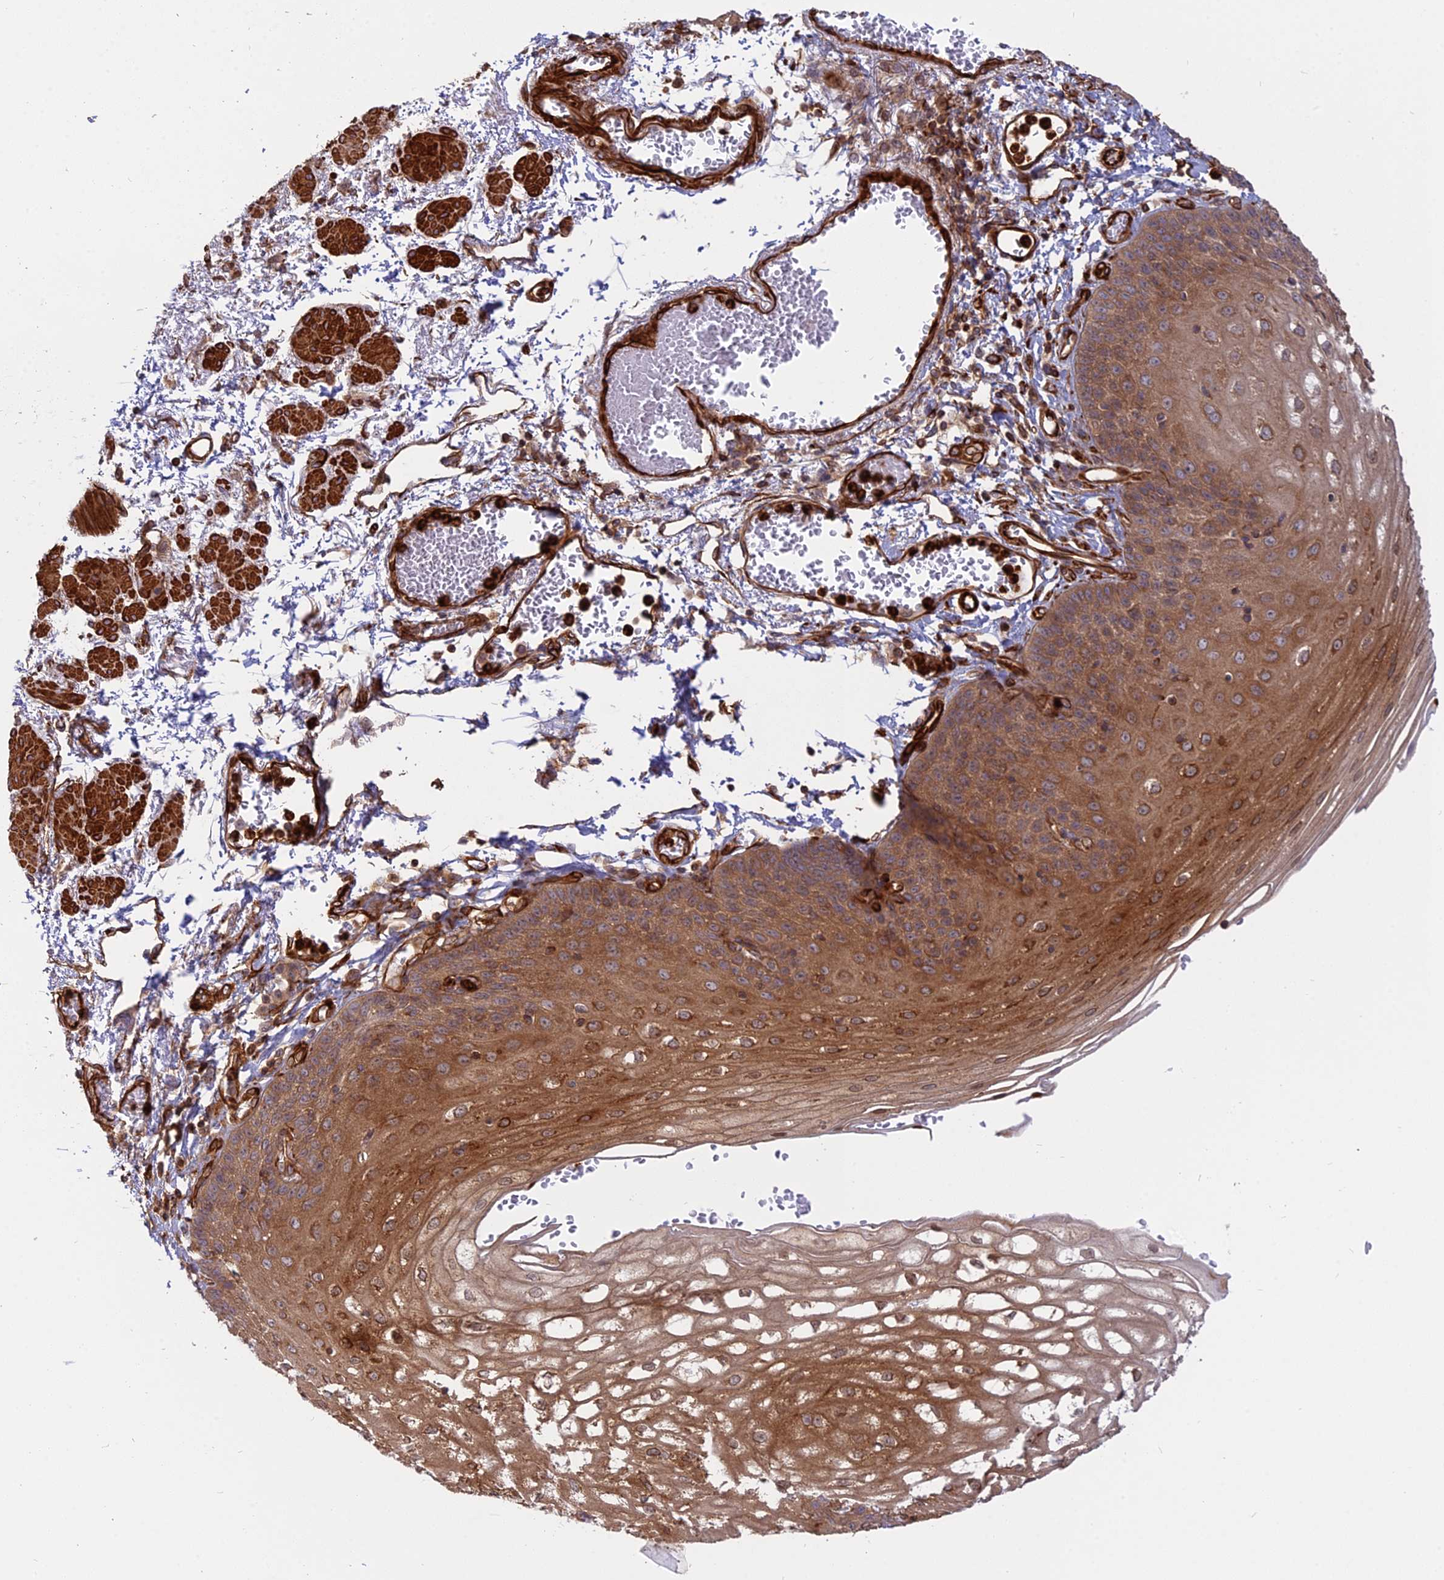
{"staining": {"intensity": "moderate", "quantity": ">75%", "location": "cytoplasmic/membranous"}, "tissue": "esophagus", "cell_type": "Squamous epithelial cells", "image_type": "normal", "snomed": [{"axis": "morphology", "description": "Normal tissue, NOS"}, {"axis": "topography", "description": "Esophagus"}], "caption": "A brown stain labels moderate cytoplasmic/membranous staining of a protein in squamous epithelial cells of unremarkable human esophagus.", "gene": "PHLDB3", "patient": {"sex": "male", "age": 81}}